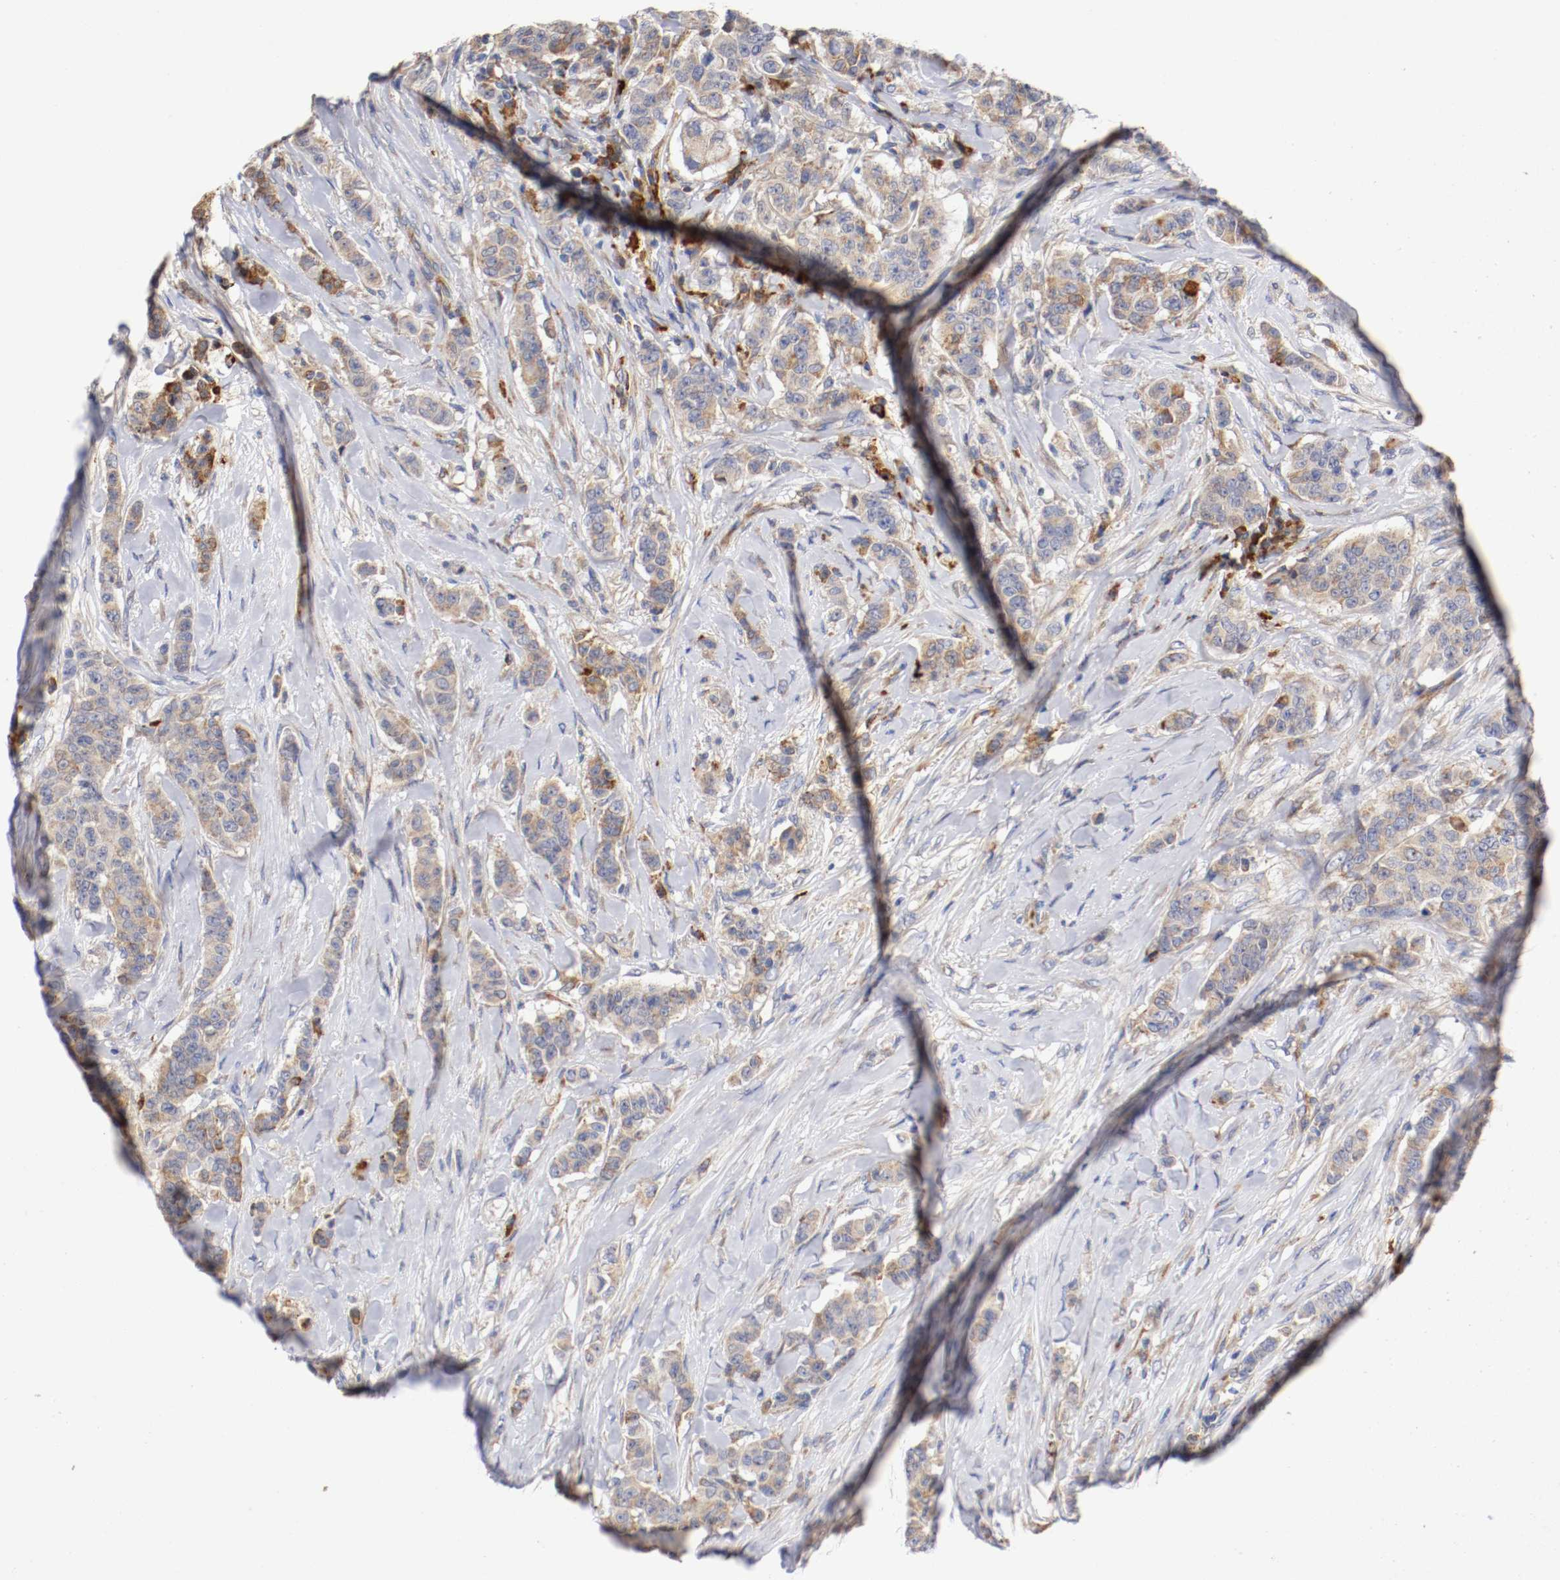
{"staining": {"intensity": "moderate", "quantity": "25%-75%", "location": "cytoplasmic/membranous"}, "tissue": "breast cancer", "cell_type": "Tumor cells", "image_type": "cancer", "snomed": [{"axis": "morphology", "description": "Duct carcinoma"}, {"axis": "topography", "description": "Breast"}], "caption": "Brown immunohistochemical staining in breast cancer (intraductal carcinoma) reveals moderate cytoplasmic/membranous staining in approximately 25%-75% of tumor cells.", "gene": "TRAF2", "patient": {"sex": "female", "age": 40}}